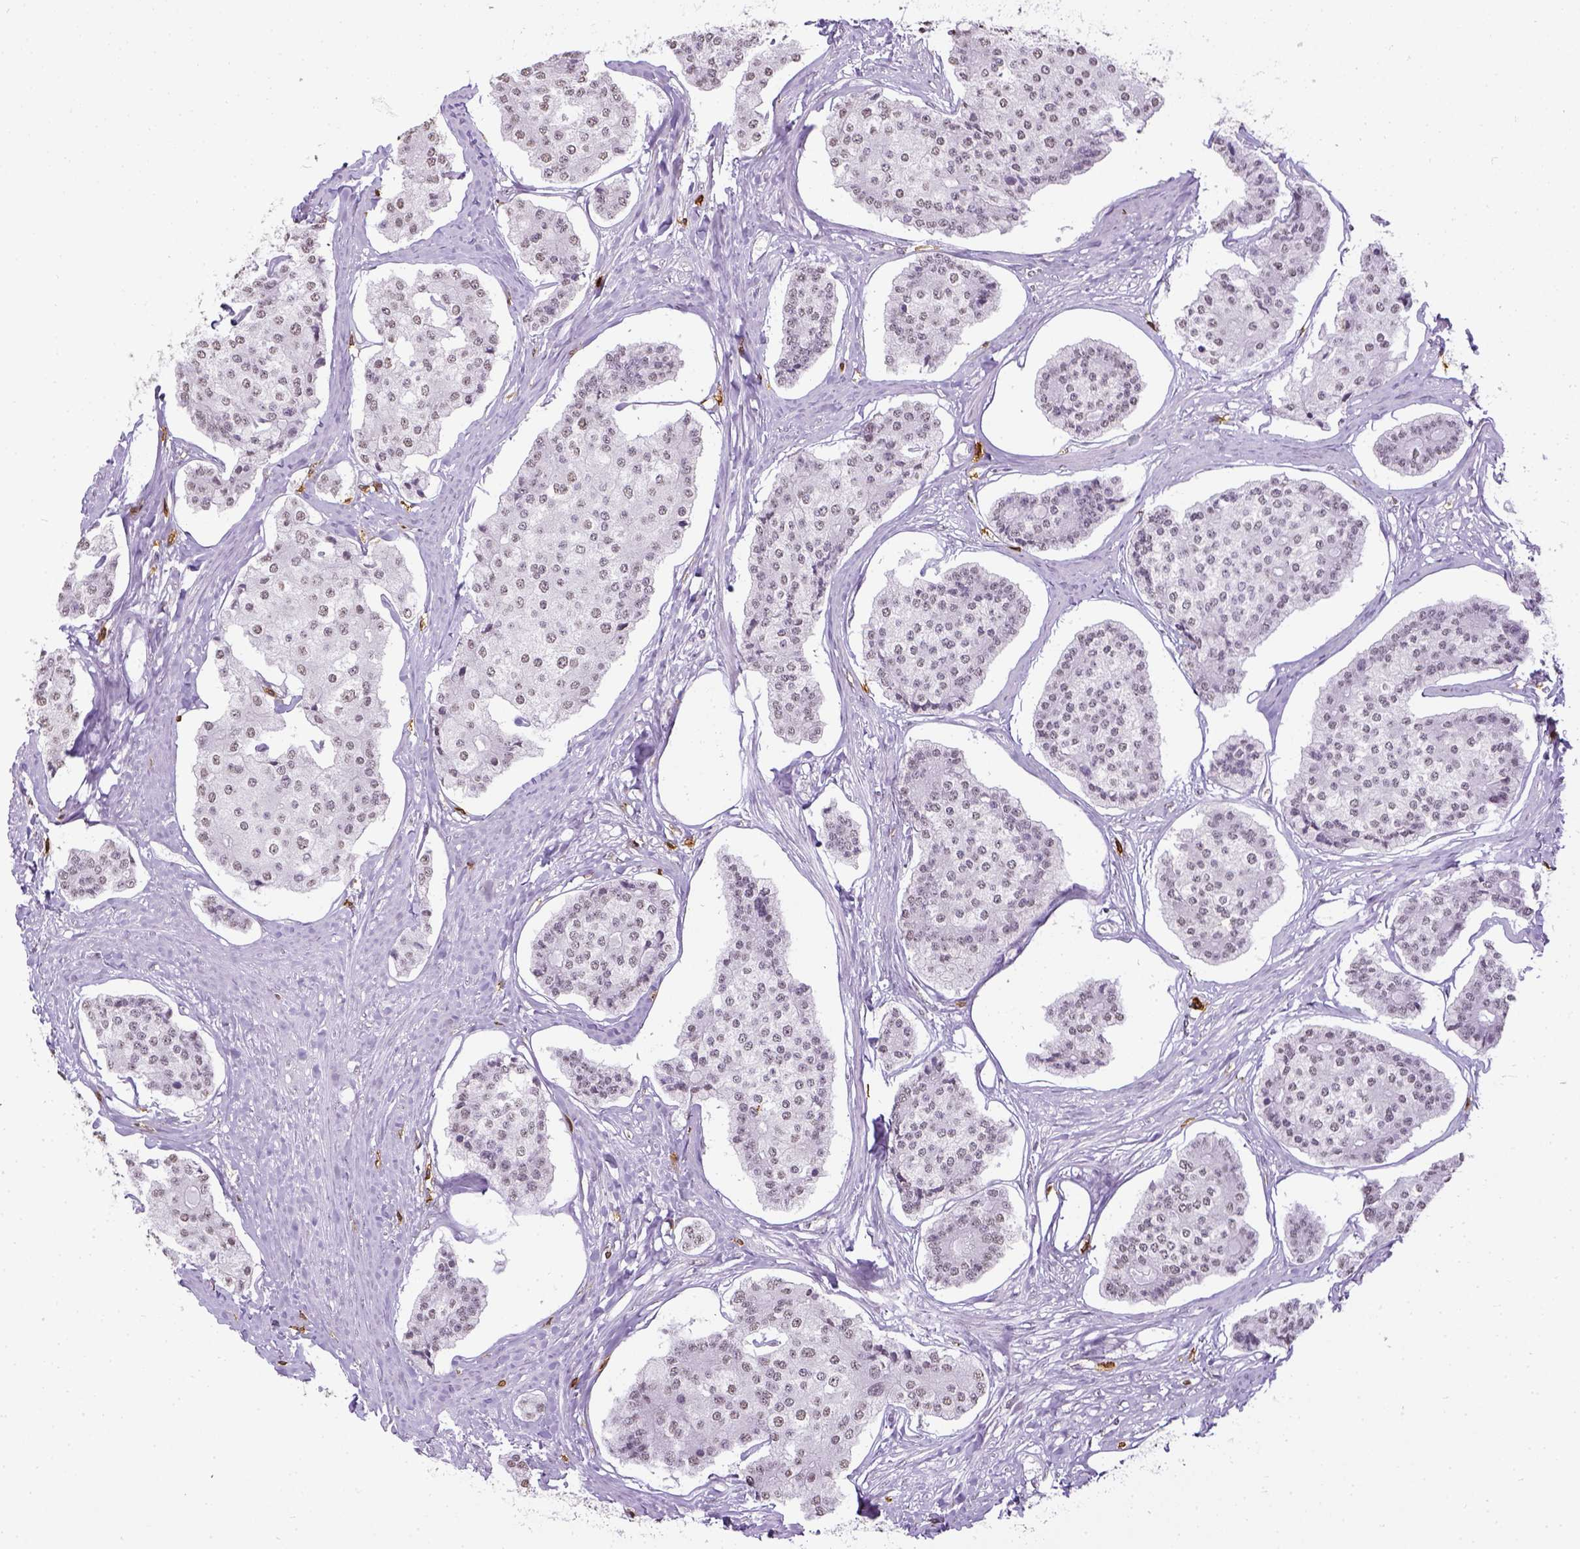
{"staining": {"intensity": "negative", "quantity": "none", "location": "none"}, "tissue": "carcinoid", "cell_type": "Tumor cells", "image_type": "cancer", "snomed": [{"axis": "morphology", "description": "Carcinoid, malignant, NOS"}, {"axis": "topography", "description": "Small intestine"}], "caption": "An immunohistochemistry image of carcinoid is shown. There is no staining in tumor cells of carcinoid. (DAB immunohistochemistry with hematoxylin counter stain).", "gene": "CD3E", "patient": {"sex": "female", "age": 65}}